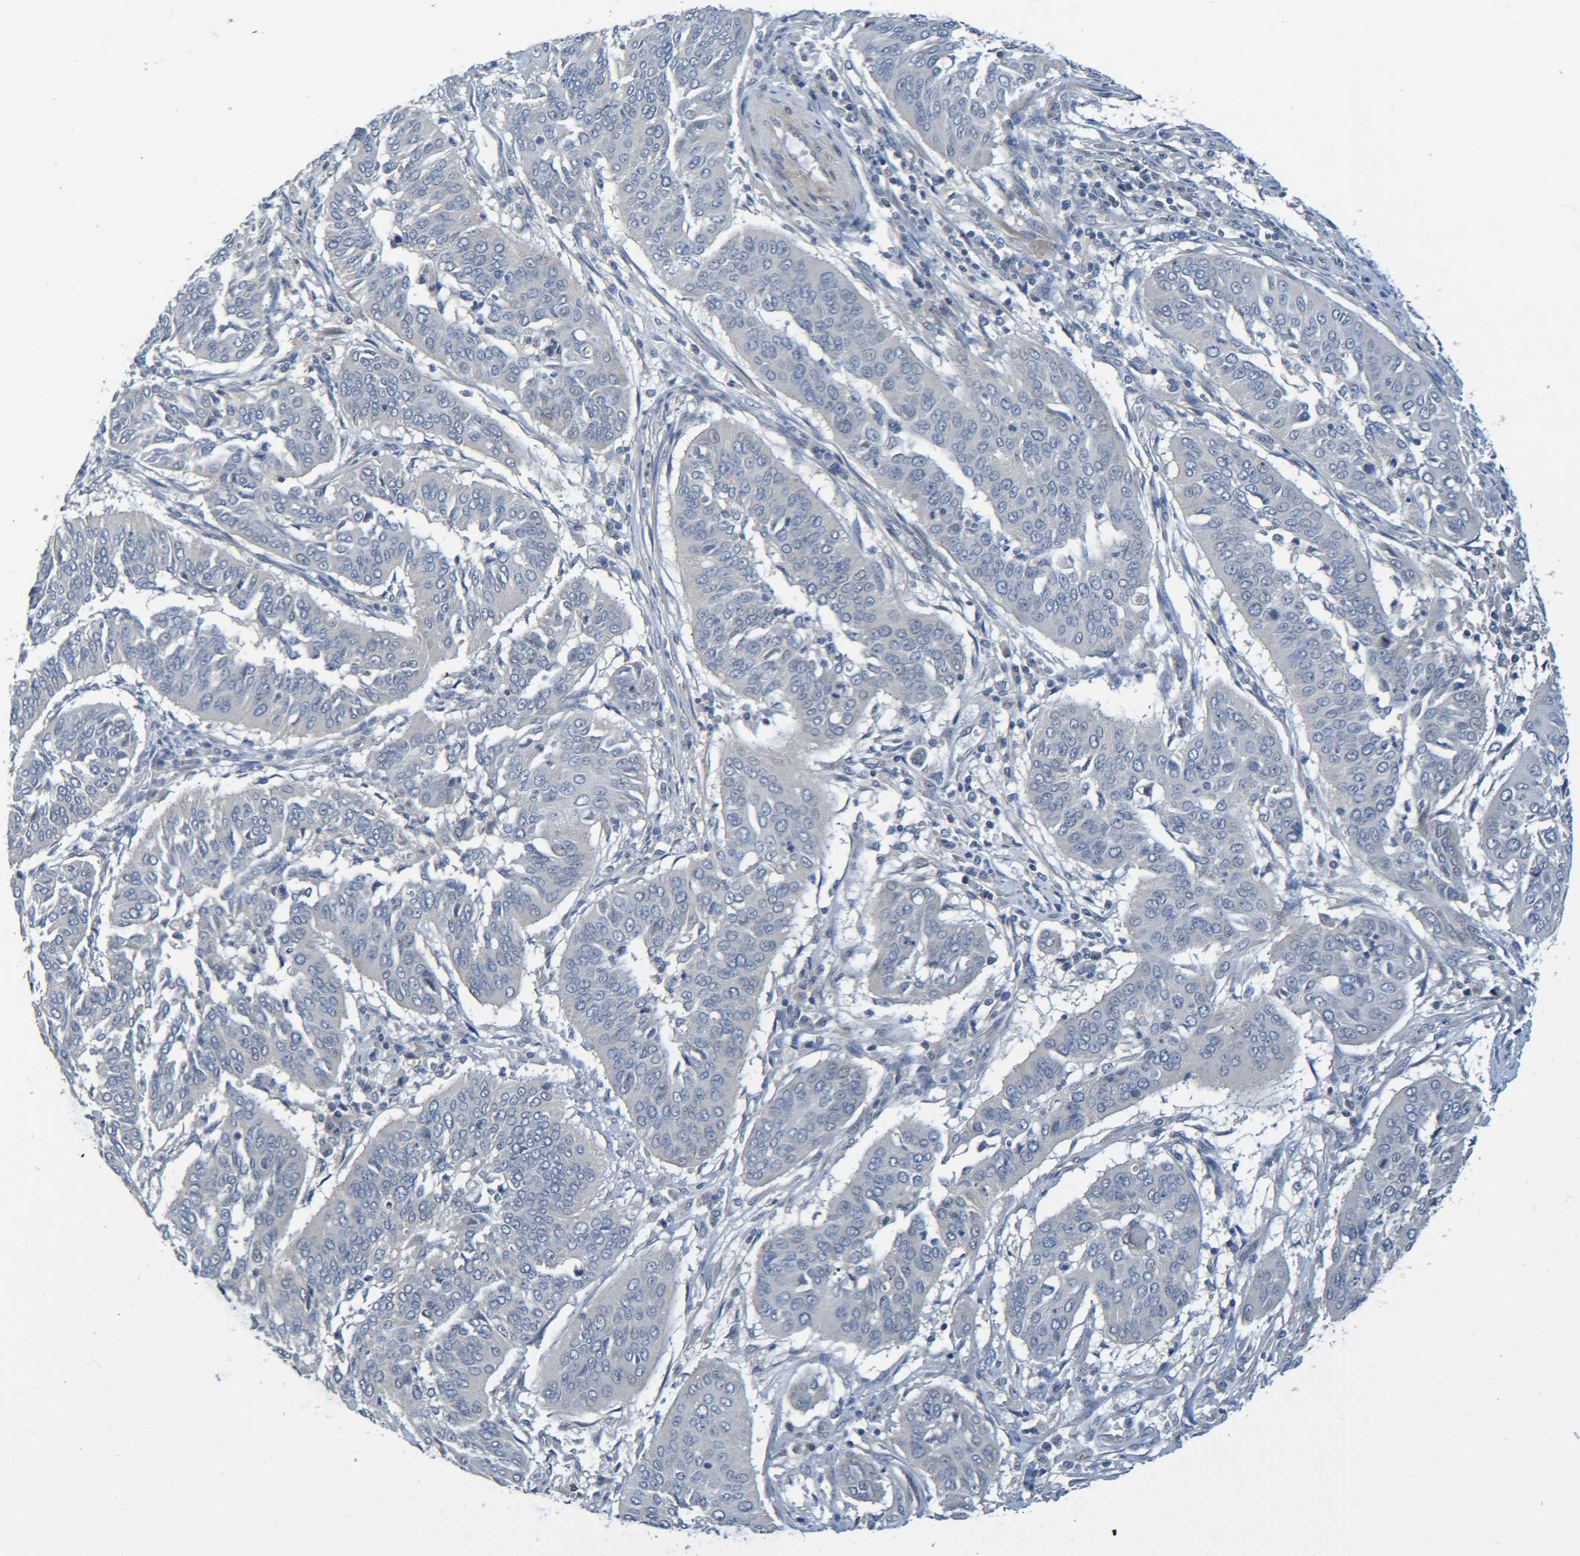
{"staining": {"intensity": "negative", "quantity": "none", "location": "none"}, "tissue": "cervical cancer", "cell_type": "Tumor cells", "image_type": "cancer", "snomed": [{"axis": "morphology", "description": "Normal tissue, NOS"}, {"axis": "morphology", "description": "Squamous cell carcinoma, NOS"}, {"axis": "topography", "description": "Cervix"}], "caption": "A photomicrograph of human cervical squamous cell carcinoma is negative for staining in tumor cells. (DAB (3,3'-diaminobenzidine) immunohistochemistry visualized using brightfield microscopy, high magnification).", "gene": "CYP4F2", "patient": {"sex": "female", "age": 39}}